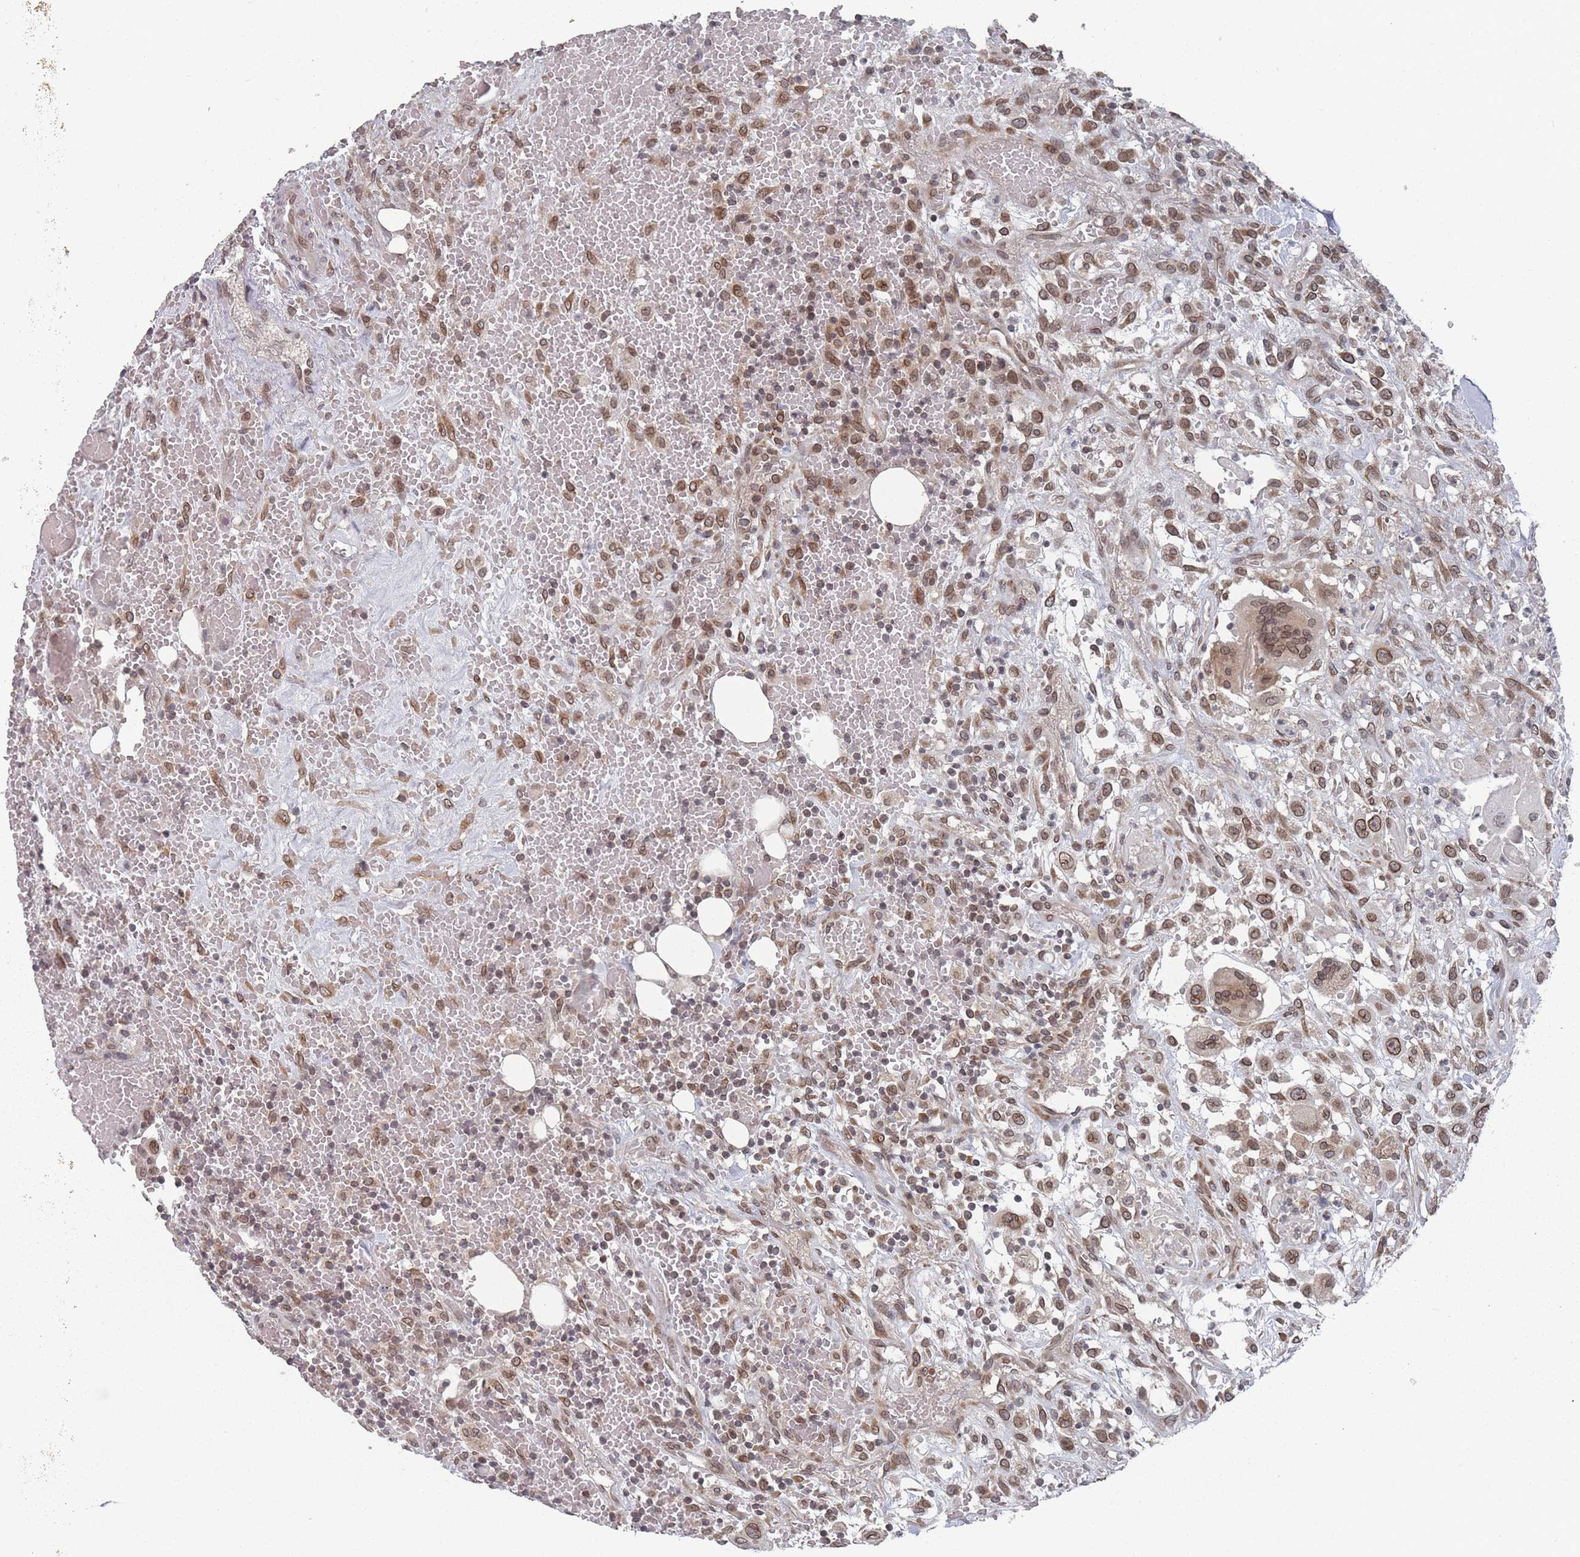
{"staining": {"intensity": "moderate", "quantity": ">75%", "location": "cytoplasmic/membranous,nuclear"}, "tissue": "head and neck cancer", "cell_type": "Tumor cells", "image_type": "cancer", "snomed": [{"axis": "morphology", "description": "Squamous cell carcinoma, NOS"}, {"axis": "topography", "description": "Head-Neck"}], "caption": "Immunohistochemical staining of head and neck squamous cell carcinoma displays medium levels of moderate cytoplasmic/membranous and nuclear protein positivity in about >75% of tumor cells.", "gene": "TBC1D25", "patient": {"sex": "male", "age": 81}}